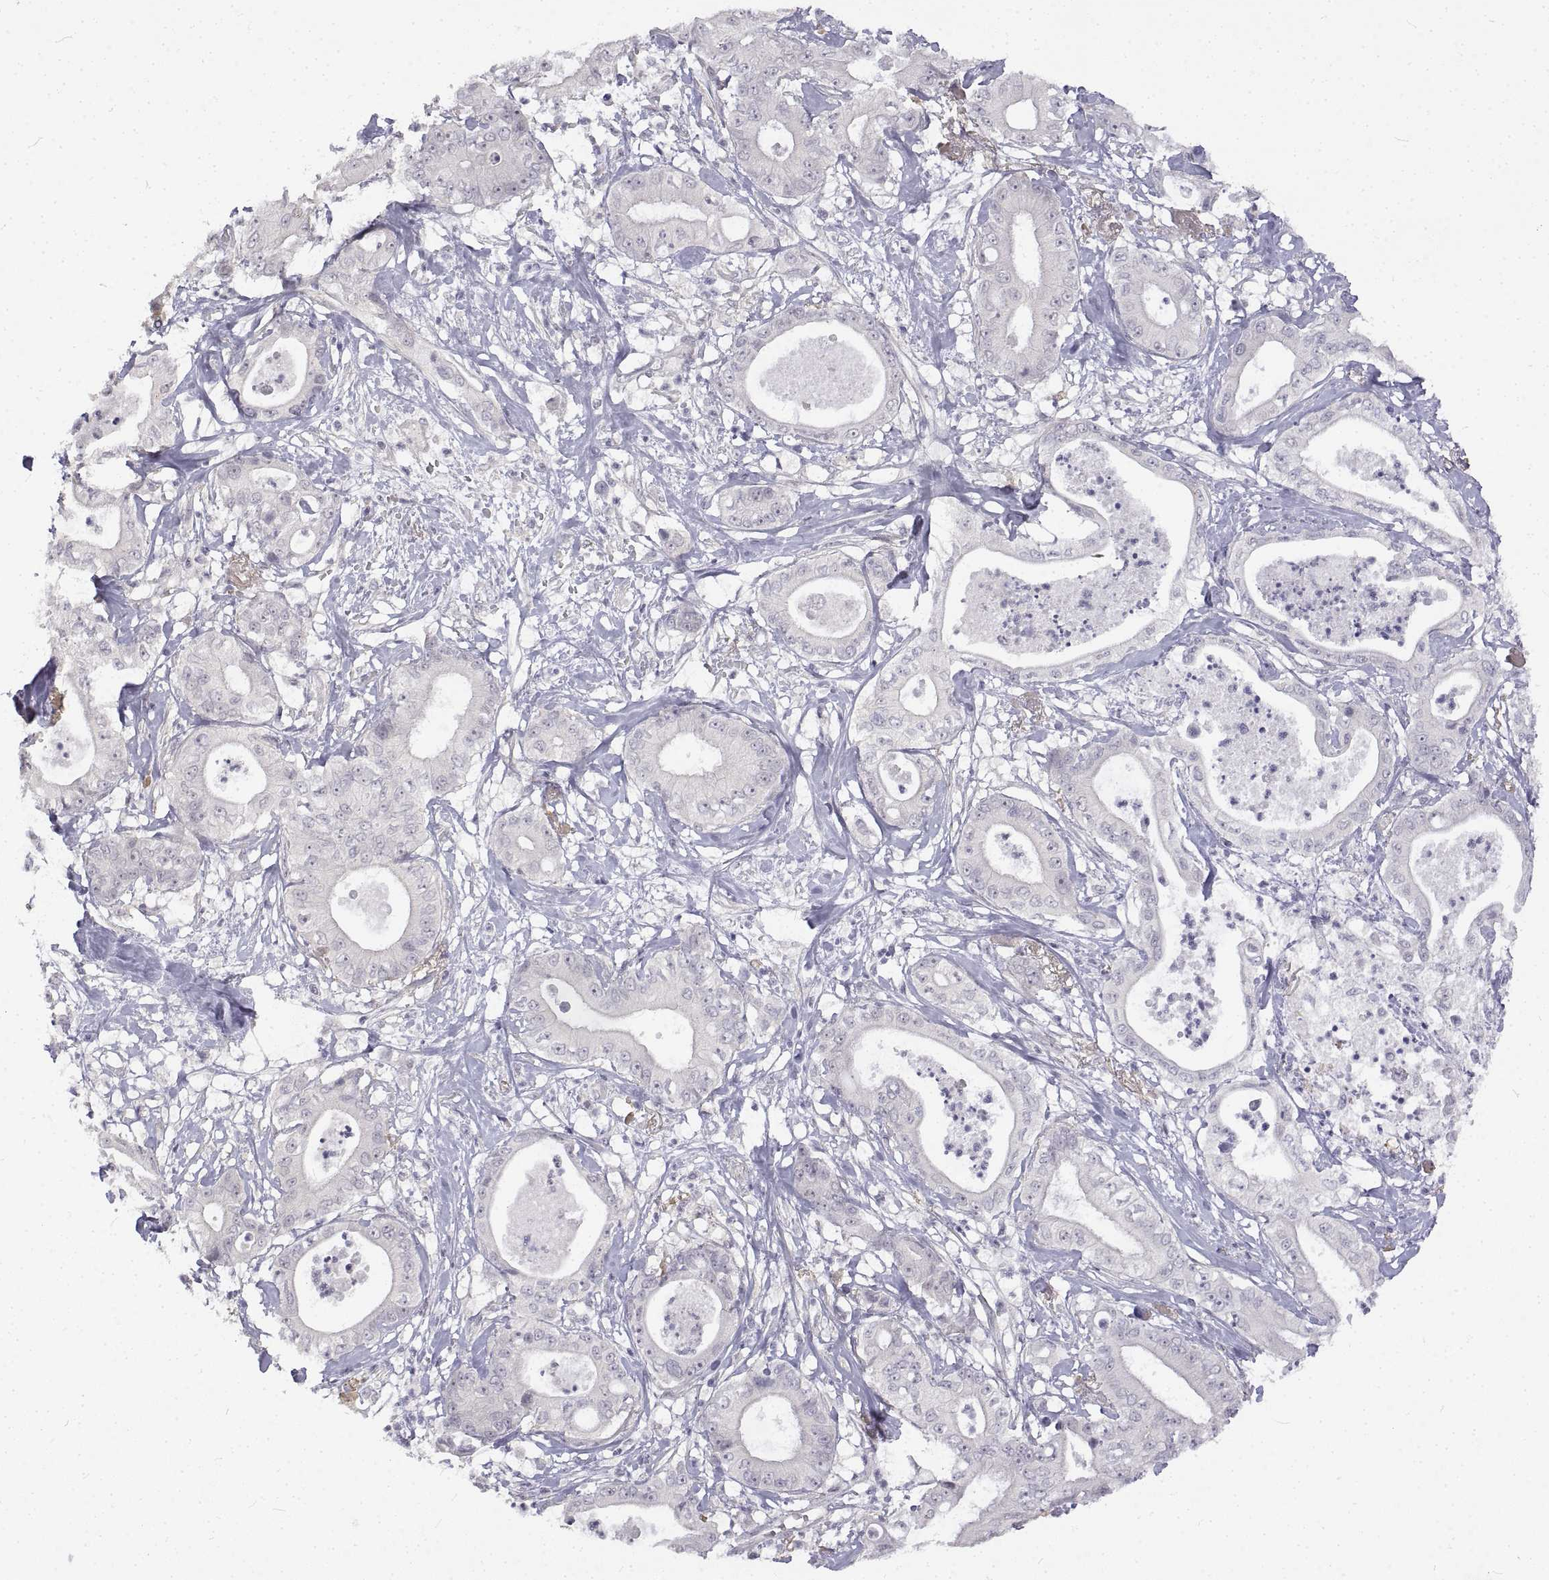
{"staining": {"intensity": "negative", "quantity": "none", "location": "none"}, "tissue": "pancreatic cancer", "cell_type": "Tumor cells", "image_type": "cancer", "snomed": [{"axis": "morphology", "description": "Adenocarcinoma, NOS"}, {"axis": "topography", "description": "Pancreas"}], "caption": "Micrograph shows no protein positivity in tumor cells of pancreatic cancer (adenocarcinoma) tissue.", "gene": "ANO2", "patient": {"sex": "male", "age": 71}}